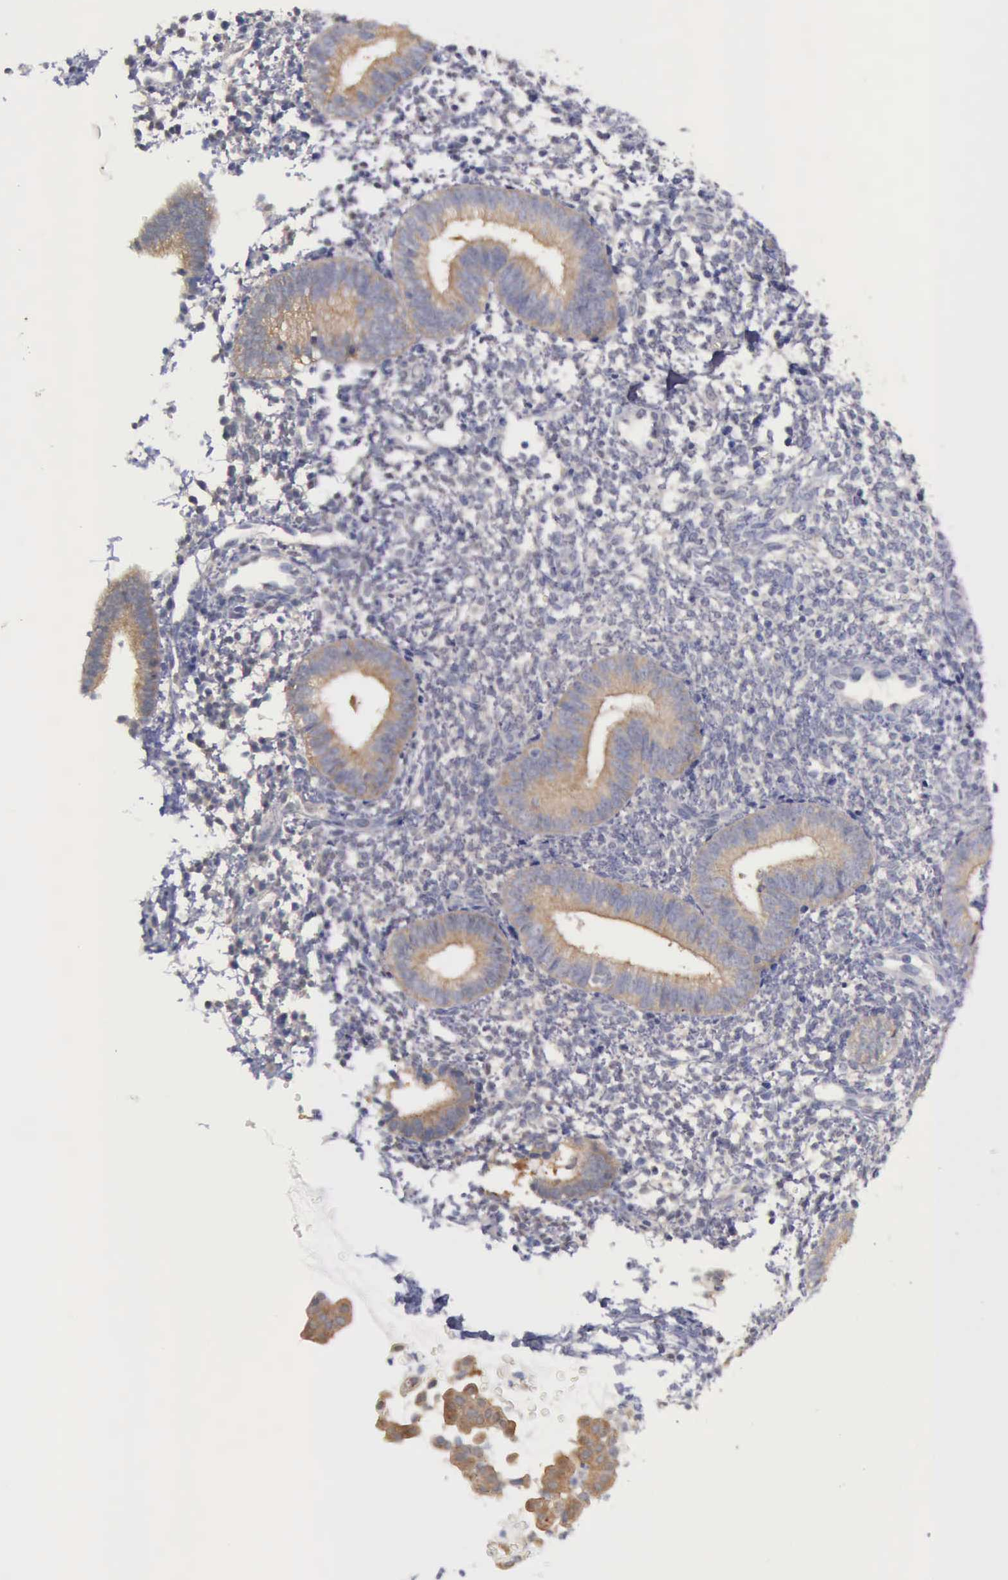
{"staining": {"intensity": "negative", "quantity": "none", "location": "none"}, "tissue": "endometrium", "cell_type": "Cells in endometrial stroma", "image_type": "normal", "snomed": [{"axis": "morphology", "description": "Normal tissue, NOS"}, {"axis": "topography", "description": "Endometrium"}], "caption": "IHC of benign human endometrium reveals no expression in cells in endometrial stroma.", "gene": "PHKA1", "patient": {"sex": "female", "age": 35}}